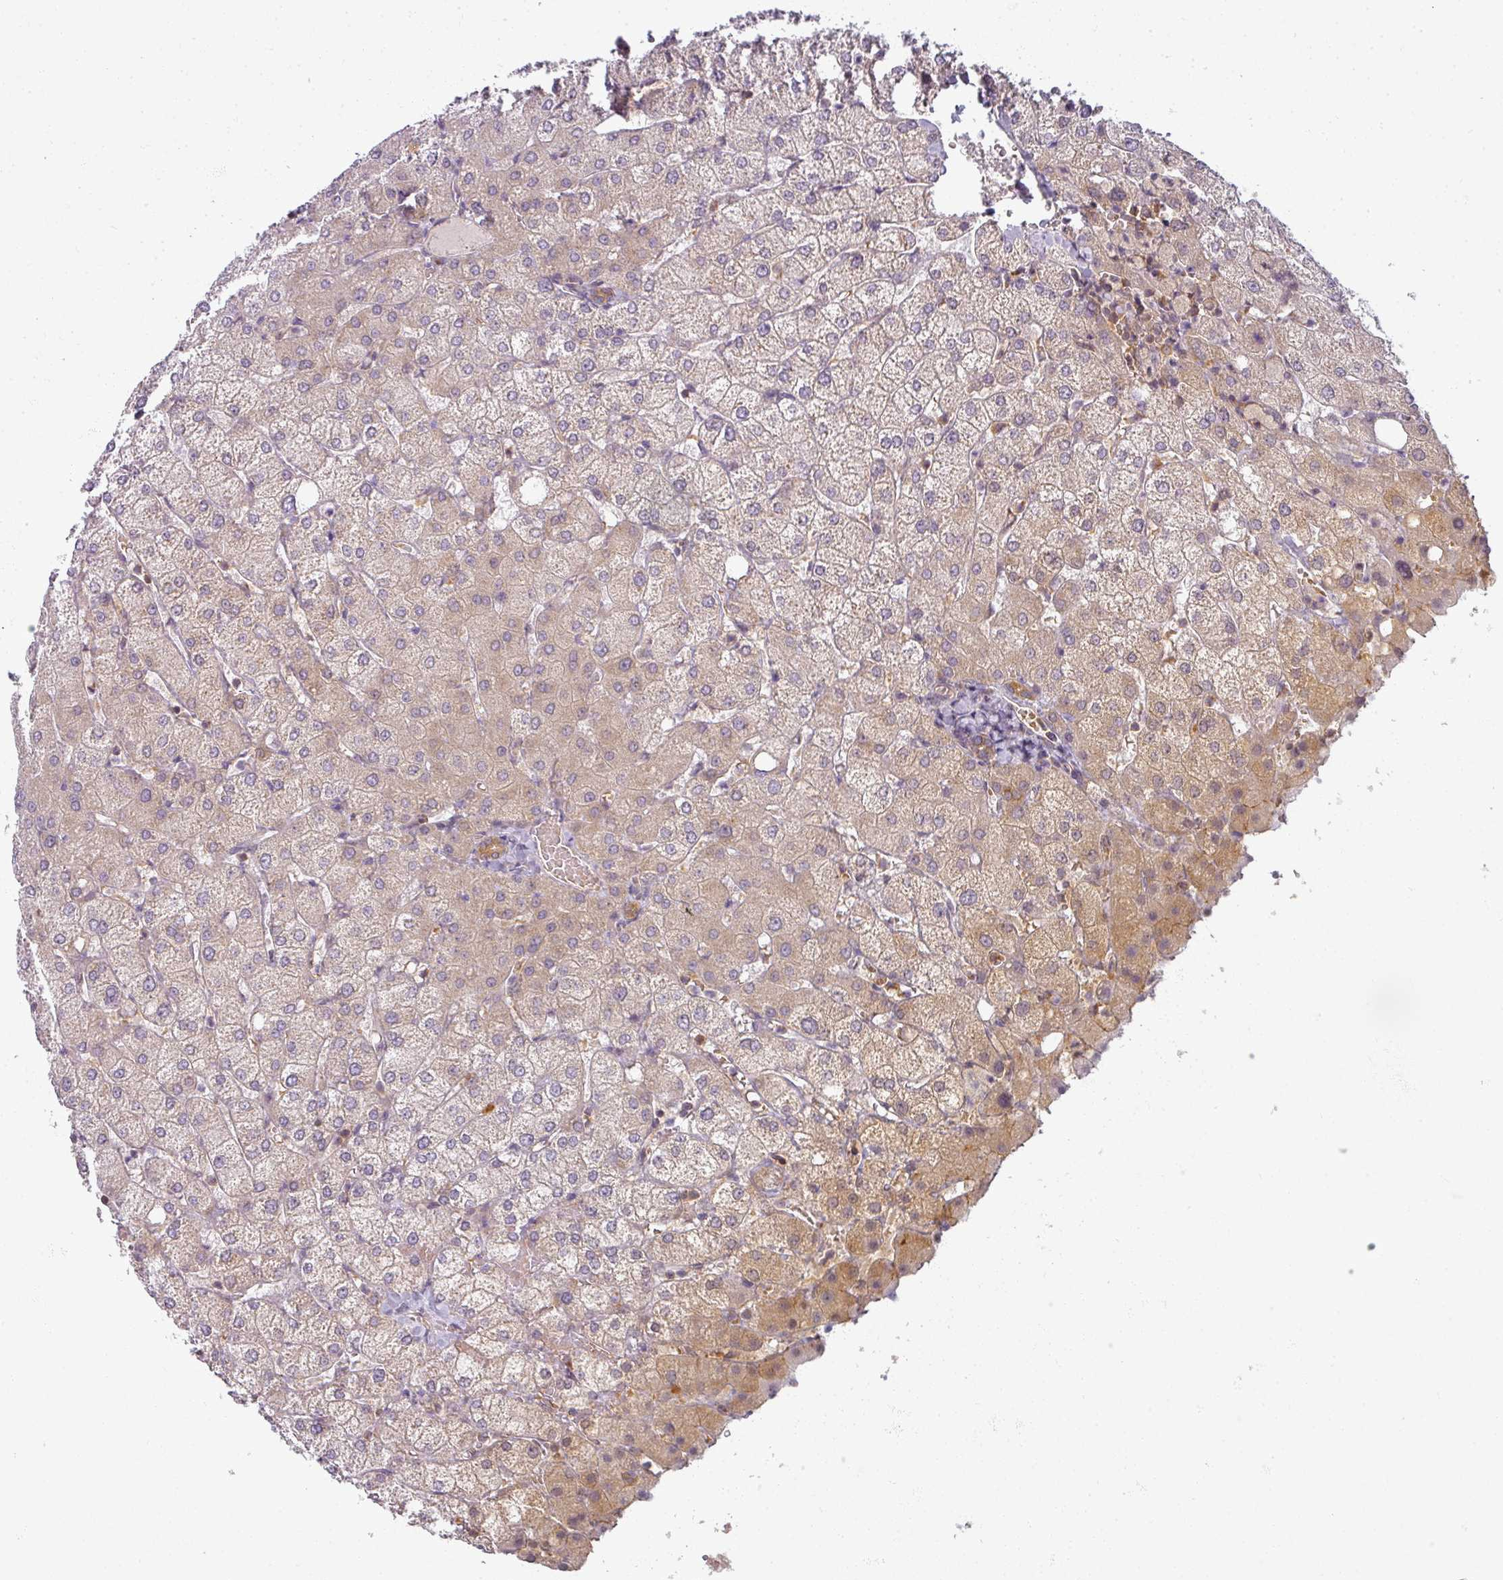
{"staining": {"intensity": "moderate", "quantity": "25%-75%", "location": "cytoplasmic/membranous"}, "tissue": "liver", "cell_type": "Cholangiocytes", "image_type": "normal", "snomed": [{"axis": "morphology", "description": "Normal tissue, NOS"}, {"axis": "topography", "description": "Liver"}], "caption": "Liver stained with DAB (3,3'-diaminobenzidine) immunohistochemistry (IHC) demonstrates medium levels of moderate cytoplasmic/membranous staining in approximately 25%-75% of cholangiocytes. (Brightfield microscopy of DAB IHC at high magnification).", "gene": "AGPAT4", "patient": {"sex": "female", "age": 54}}